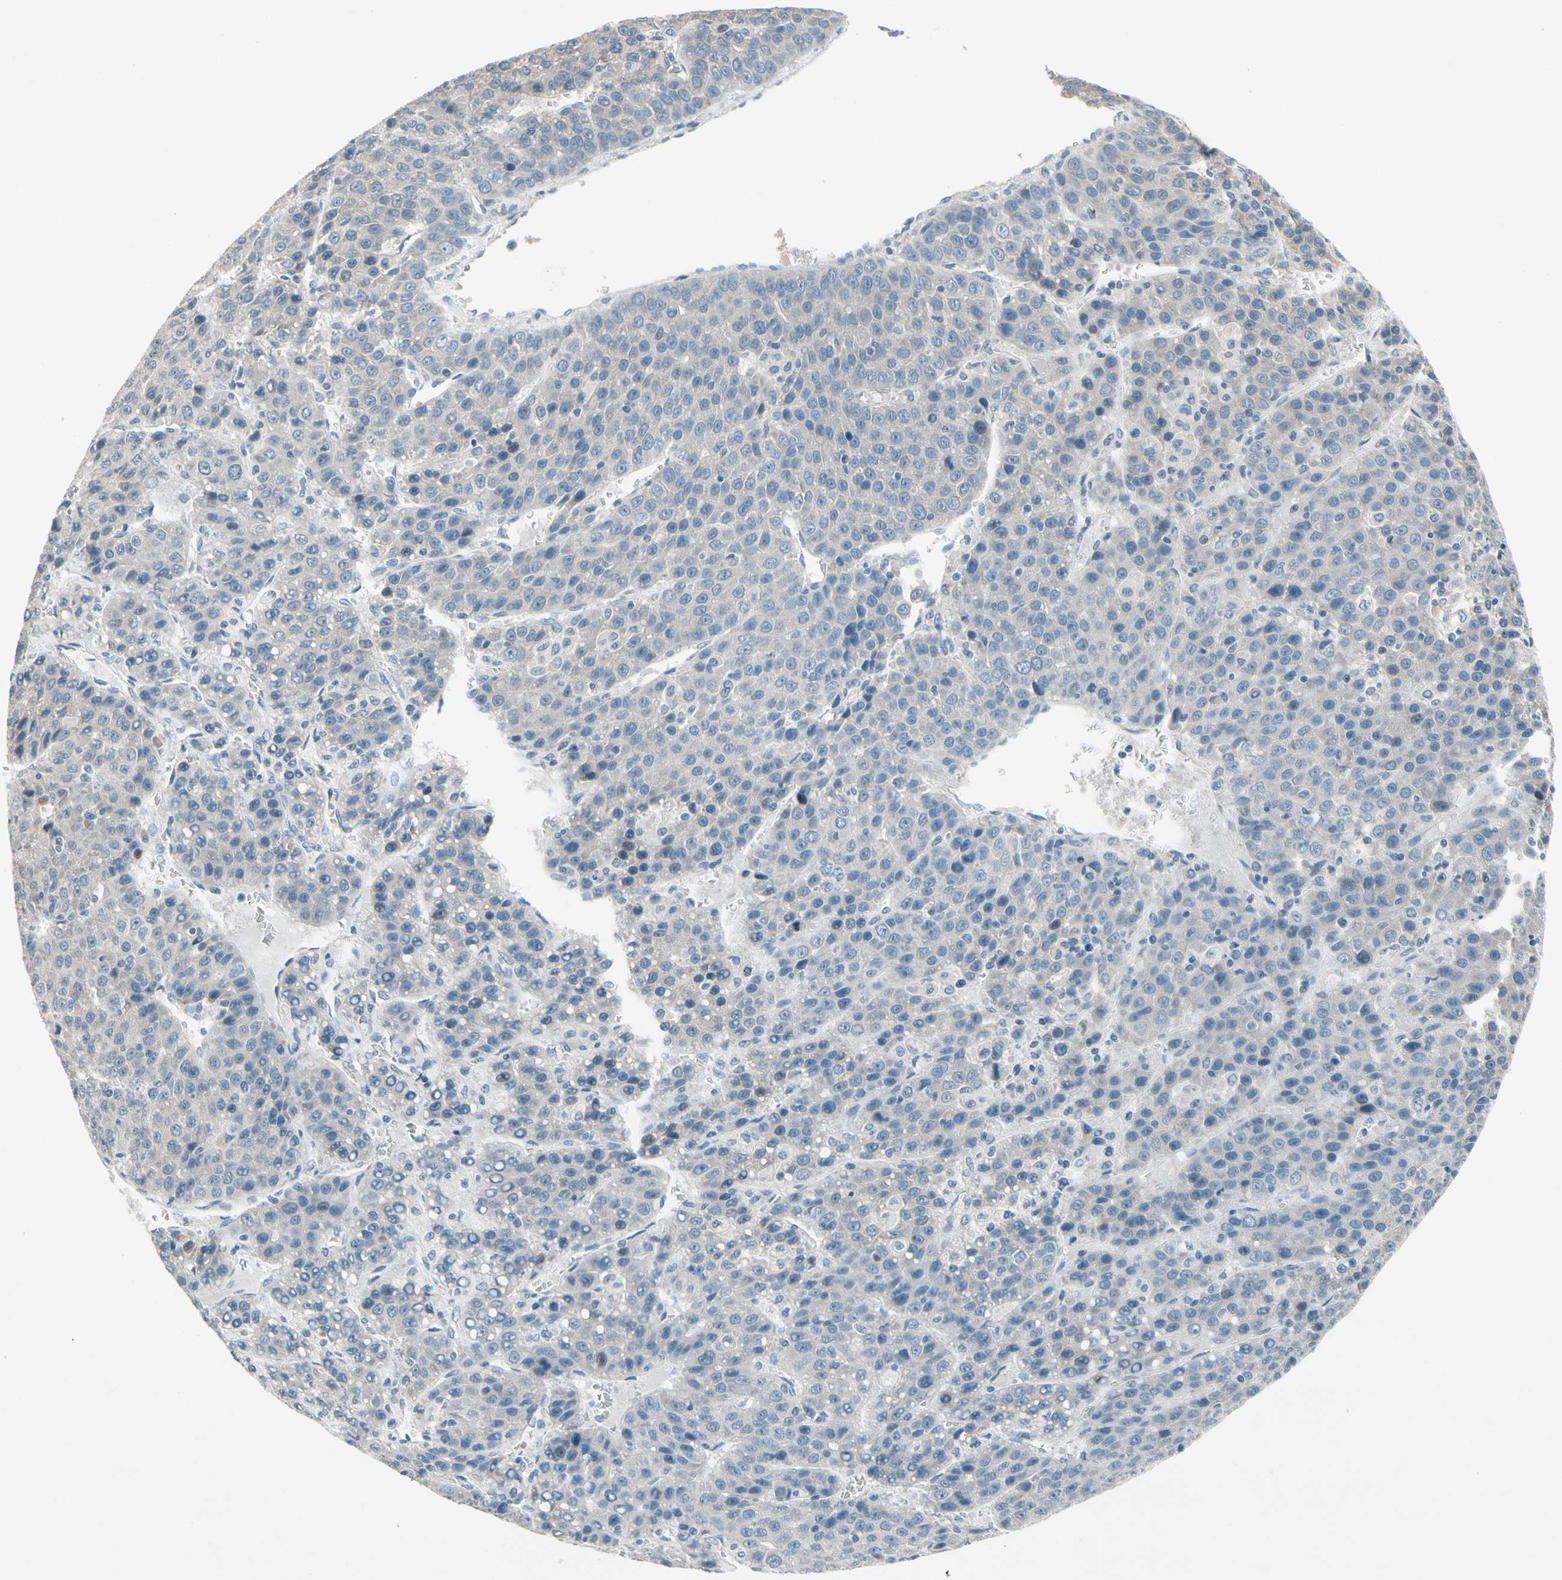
{"staining": {"intensity": "negative", "quantity": "none", "location": "none"}, "tissue": "liver cancer", "cell_type": "Tumor cells", "image_type": "cancer", "snomed": [{"axis": "morphology", "description": "Carcinoma, Hepatocellular, NOS"}, {"axis": "topography", "description": "Liver"}], "caption": "Human liver hepatocellular carcinoma stained for a protein using immunohistochemistry demonstrates no positivity in tumor cells.", "gene": "PIP5K1B", "patient": {"sex": "female", "age": 53}}